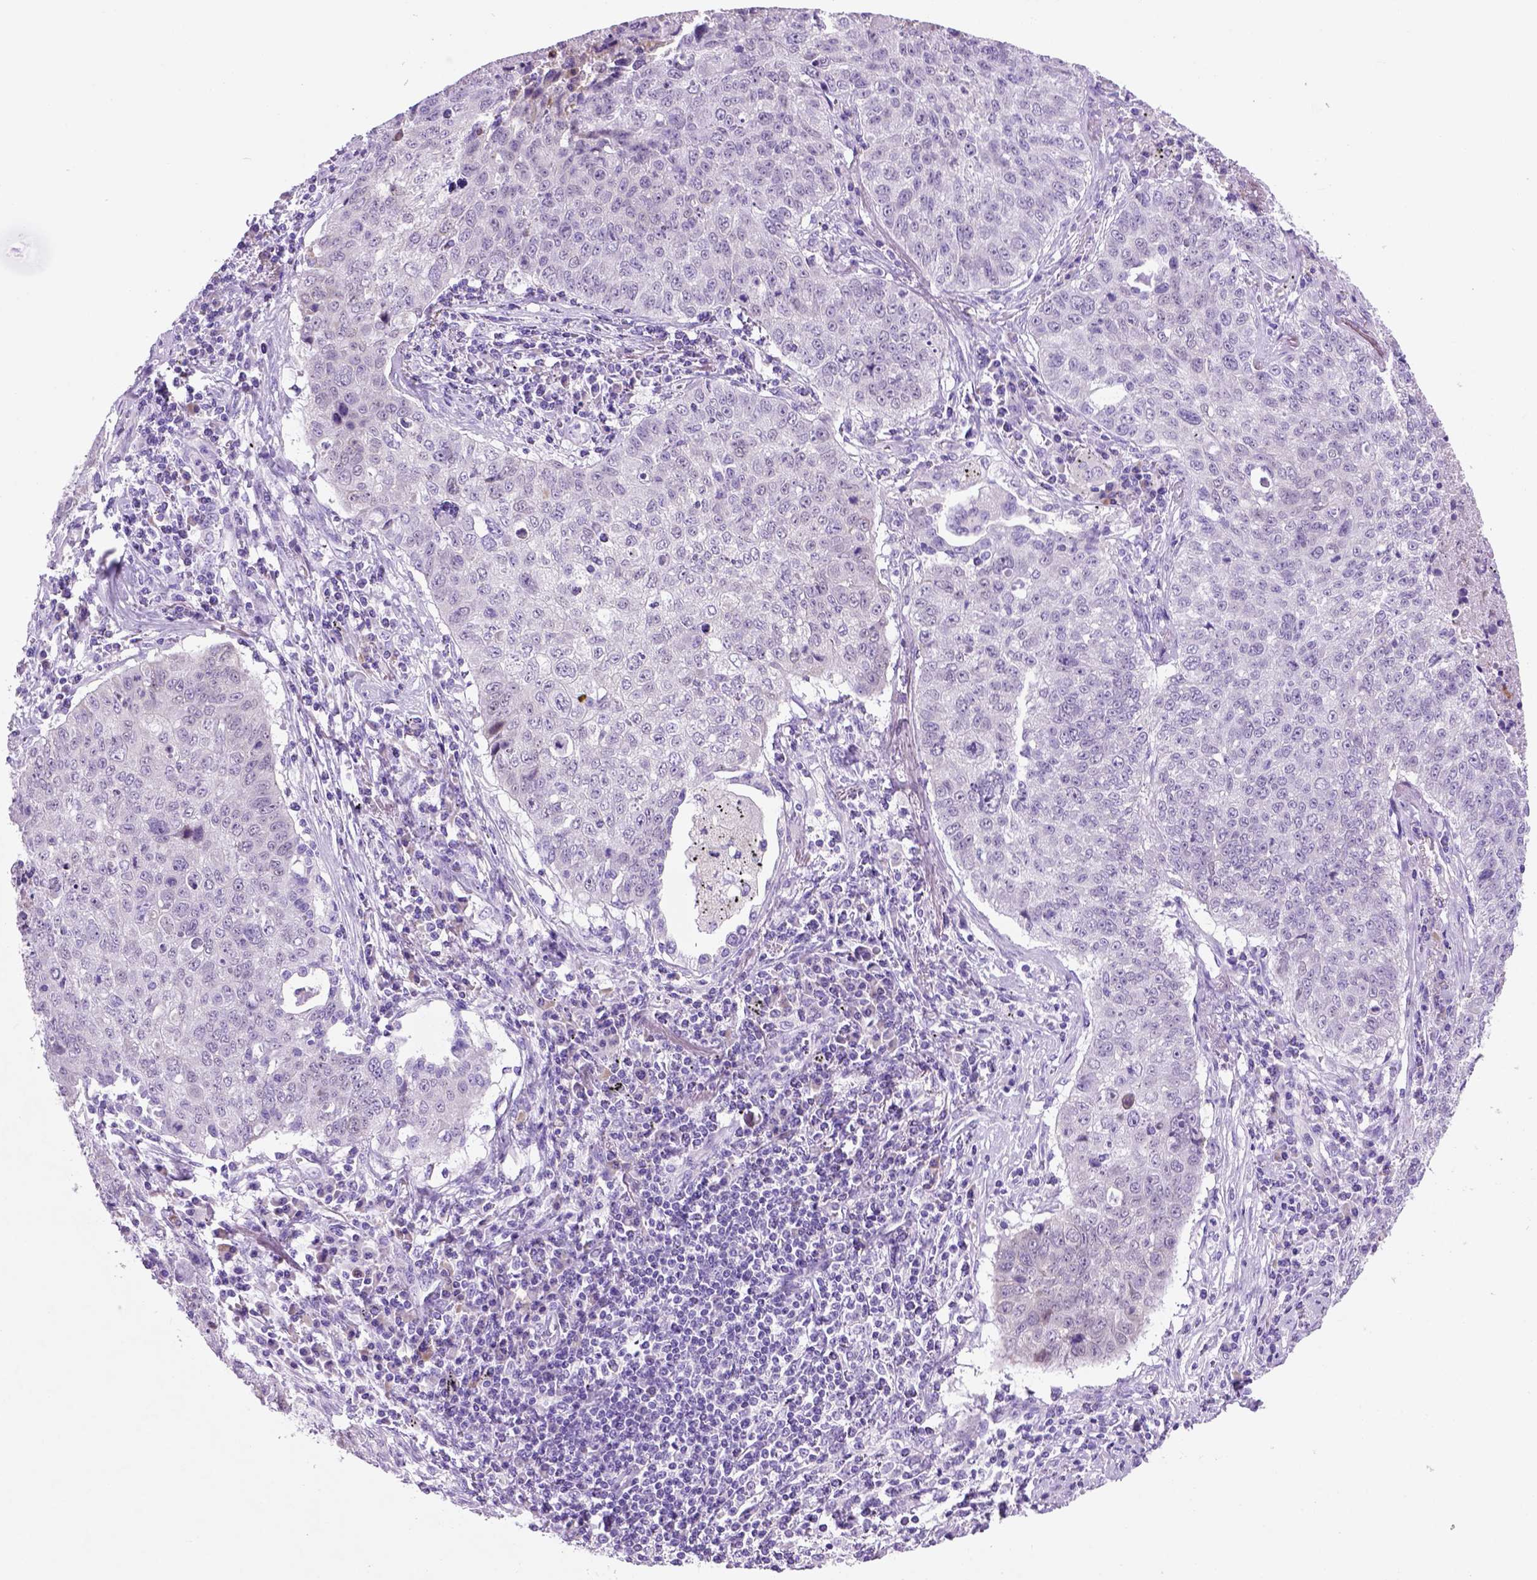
{"staining": {"intensity": "negative", "quantity": "none", "location": "none"}, "tissue": "lung cancer", "cell_type": "Tumor cells", "image_type": "cancer", "snomed": [{"axis": "morphology", "description": "Normal morphology"}, {"axis": "morphology", "description": "Aneuploidy"}, {"axis": "morphology", "description": "Squamous cell carcinoma, NOS"}, {"axis": "topography", "description": "Lymph node"}, {"axis": "topography", "description": "Lung"}], "caption": "Immunohistochemistry (IHC) image of neoplastic tissue: lung squamous cell carcinoma stained with DAB demonstrates no significant protein positivity in tumor cells.", "gene": "HHIPL2", "patient": {"sex": "female", "age": 76}}